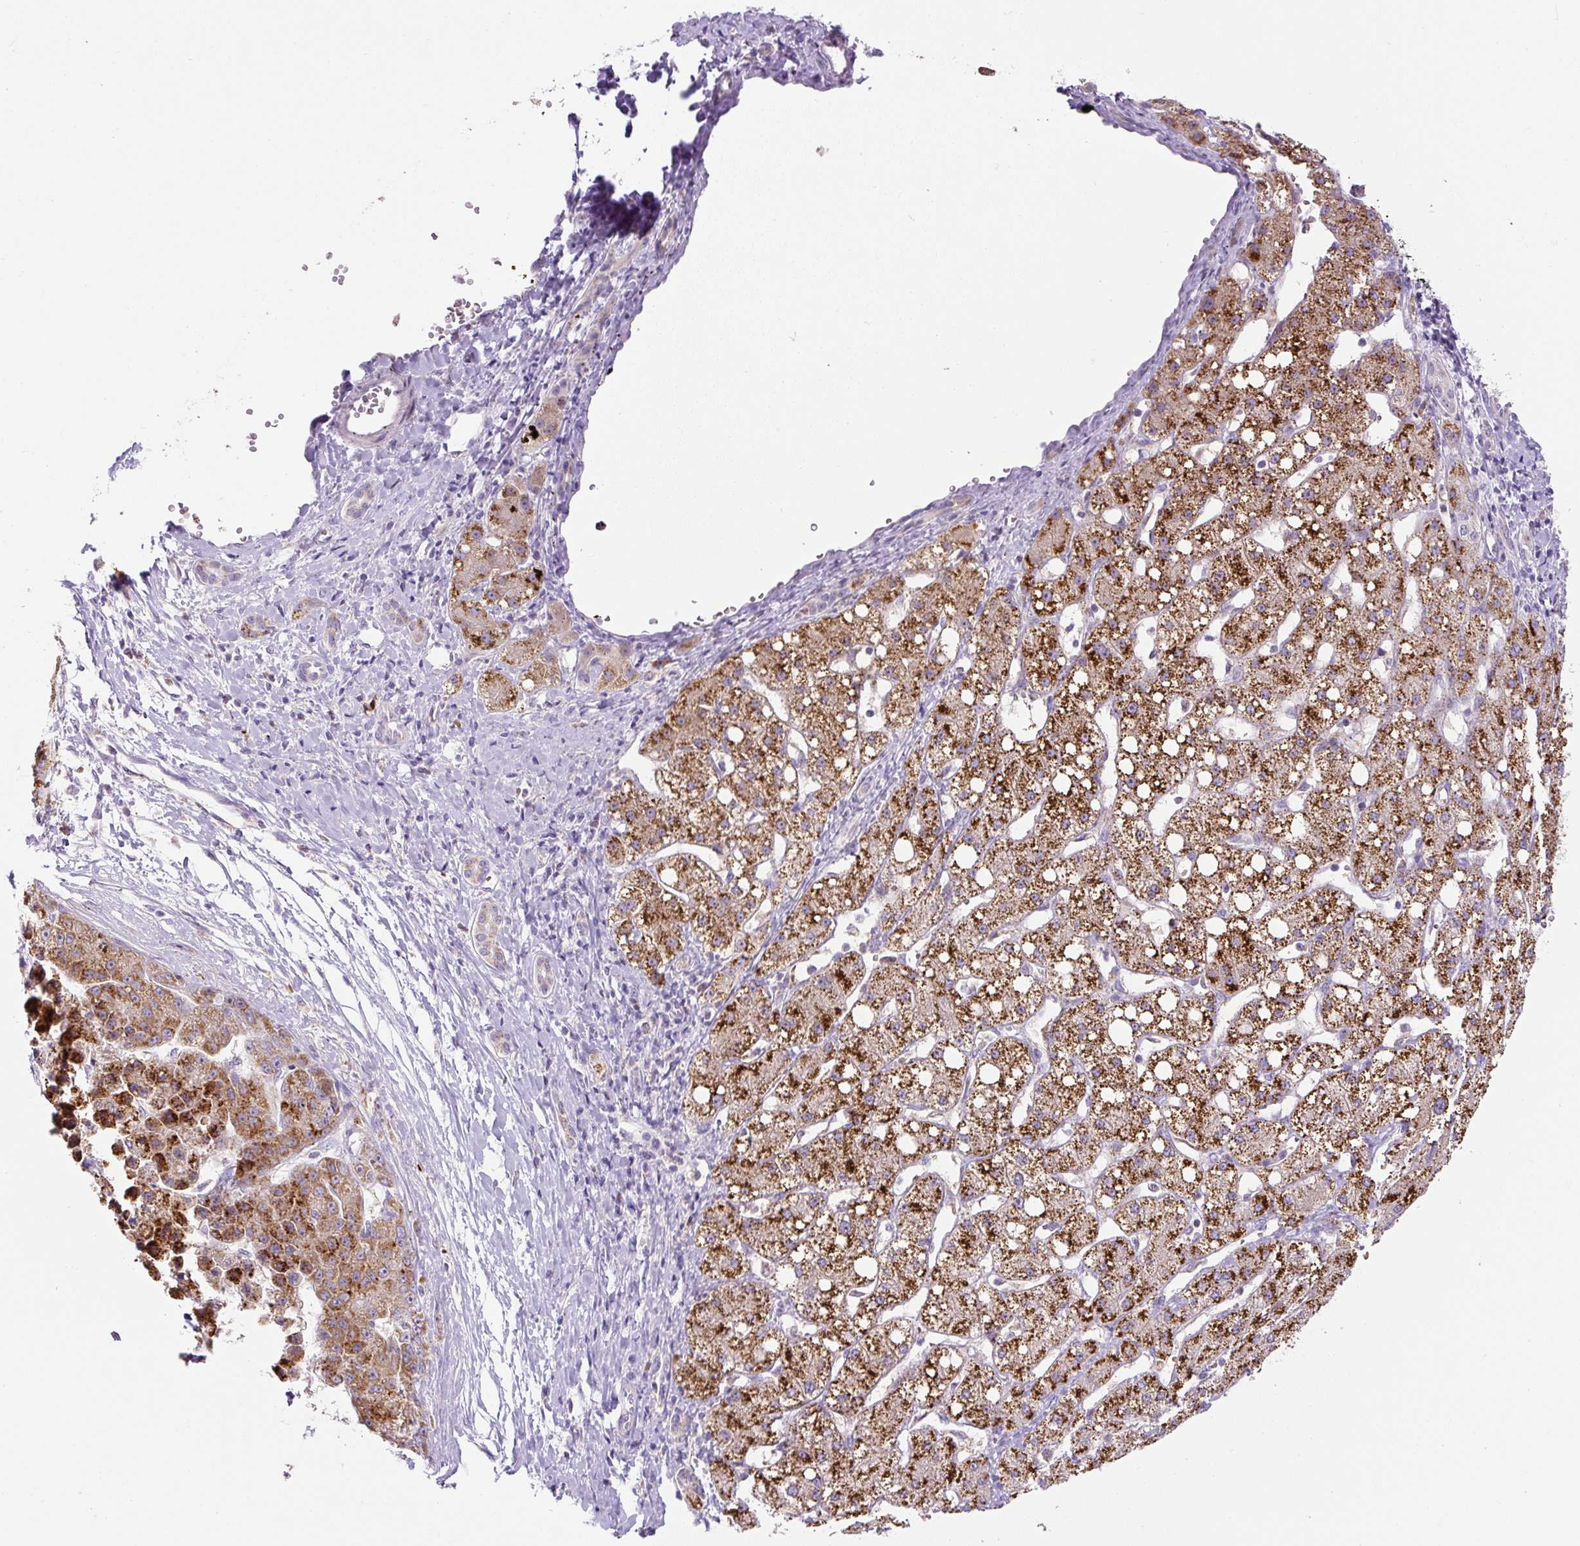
{"staining": {"intensity": "strong", "quantity": ">75%", "location": "cytoplasmic/membranous"}, "tissue": "liver cancer", "cell_type": "Tumor cells", "image_type": "cancer", "snomed": [{"axis": "morphology", "description": "Carcinoma, Hepatocellular, NOS"}, {"axis": "topography", "description": "Liver"}], "caption": "Hepatocellular carcinoma (liver) was stained to show a protein in brown. There is high levels of strong cytoplasmic/membranous staining in about >75% of tumor cells.", "gene": "ZNF596", "patient": {"sex": "male", "age": 67}}